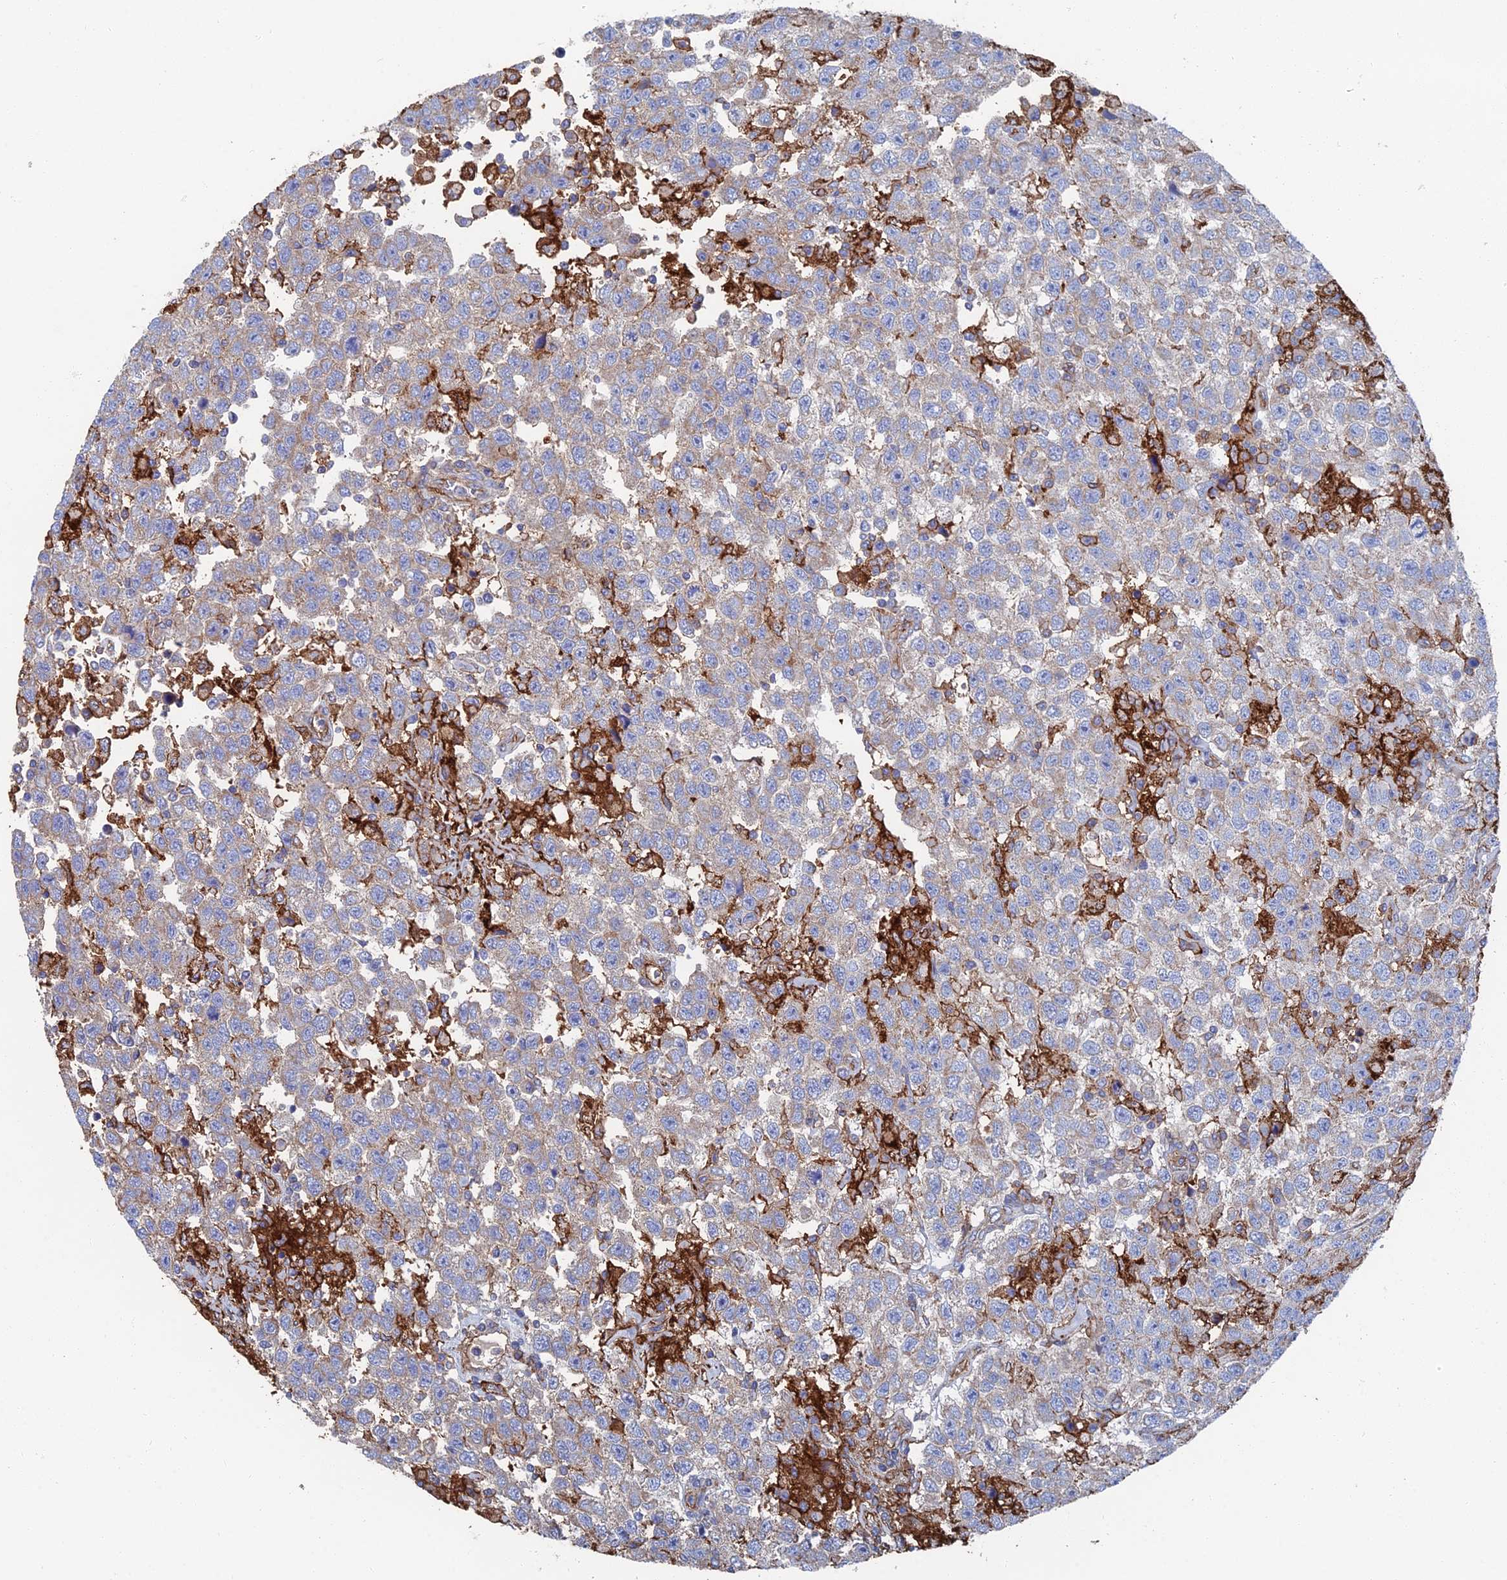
{"staining": {"intensity": "weak", "quantity": "<25%", "location": "cytoplasmic/membranous"}, "tissue": "testis cancer", "cell_type": "Tumor cells", "image_type": "cancer", "snomed": [{"axis": "morphology", "description": "Seminoma, NOS"}, {"axis": "topography", "description": "Testis"}], "caption": "Tumor cells are negative for protein expression in human testis cancer.", "gene": "SNX11", "patient": {"sex": "male", "age": 41}}